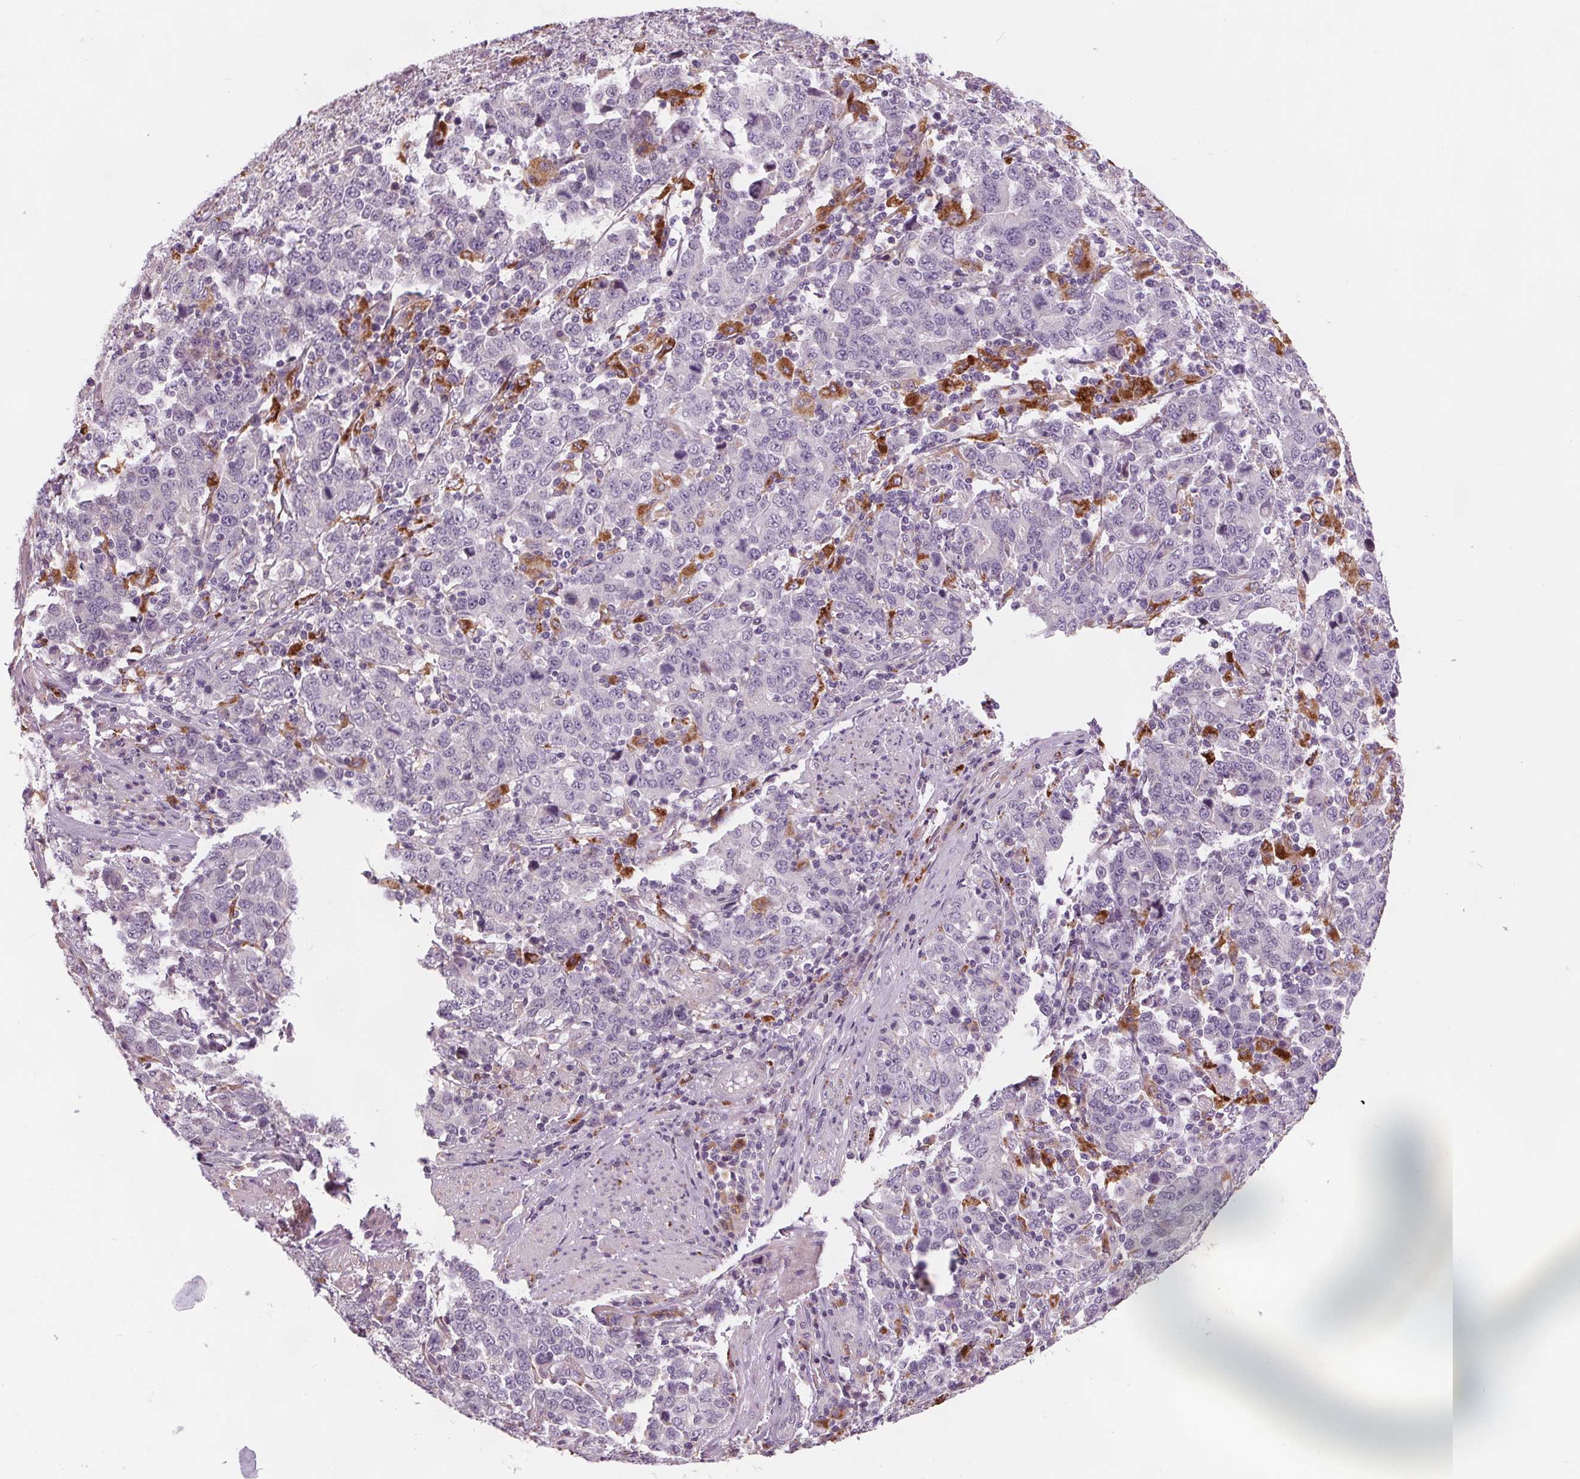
{"staining": {"intensity": "negative", "quantity": "none", "location": "none"}, "tissue": "stomach cancer", "cell_type": "Tumor cells", "image_type": "cancer", "snomed": [{"axis": "morphology", "description": "Adenocarcinoma, NOS"}, {"axis": "topography", "description": "Stomach, upper"}], "caption": "Tumor cells are negative for protein expression in human adenocarcinoma (stomach).", "gene": "SAMD5", "patient": {"sex": "male", "age": 69}}